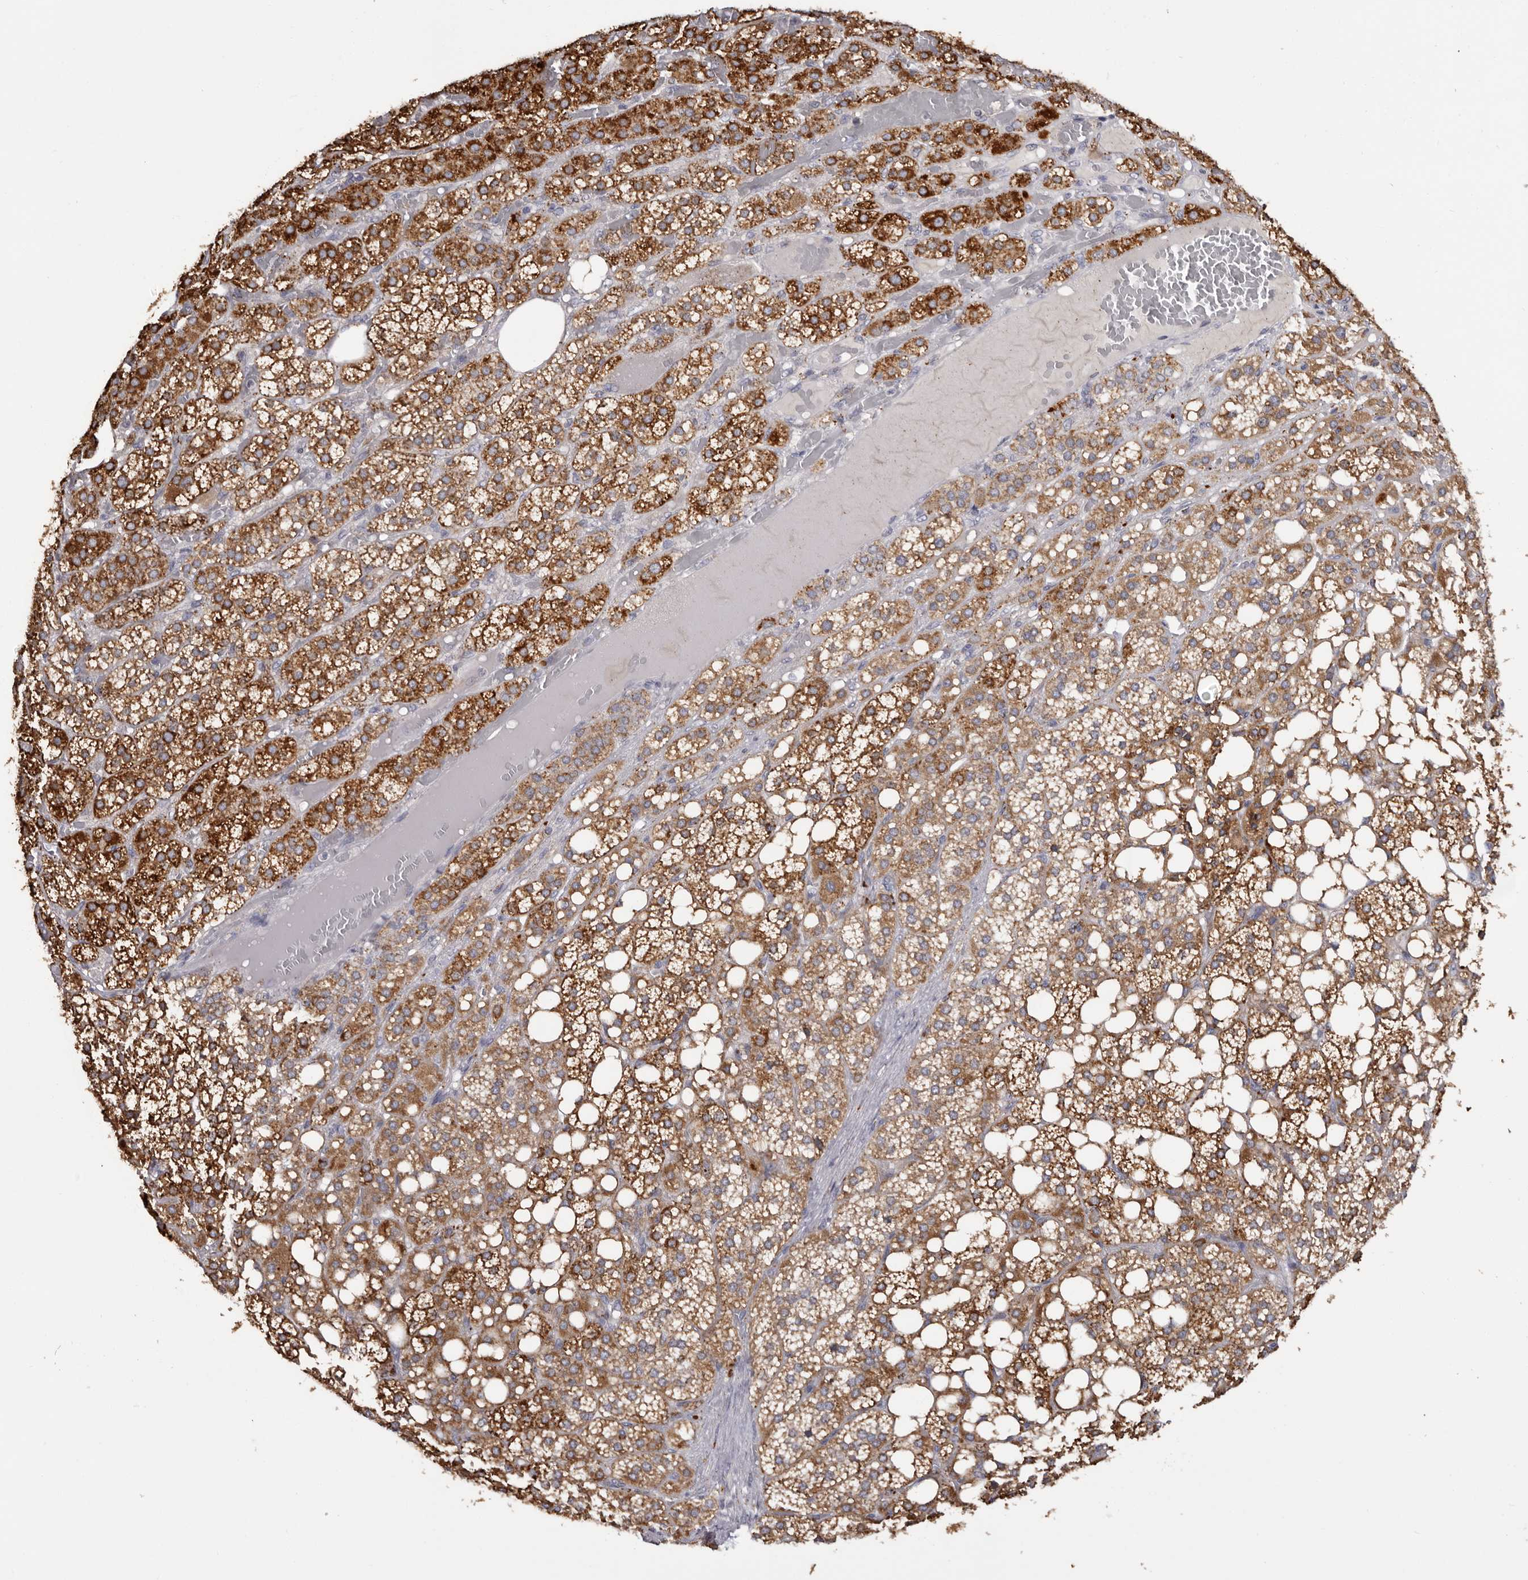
{"staining": {"intensity": "strong", "quantity": ">75%", "location": "cytoplasmic/membranous"}, "tissue": "adrenal gland", "cell_type": "Glandular cells", "image_type": "normal", "snomed": [{"axis": "morphology", "description": "Normal tissue, NOS"}, {"axis": "topography", "description": "Adrenal gland"}], "caption": "Unremarkable adrenal gland shows strong cytoplasmic/membranous expression in about >75% of glandular cells, visualized by immunohistochemistry. (DAB IHC with brightfield microscopy, high magnification).", "gene": "DAP", "patient": {"sex": "female", "age": 59}}